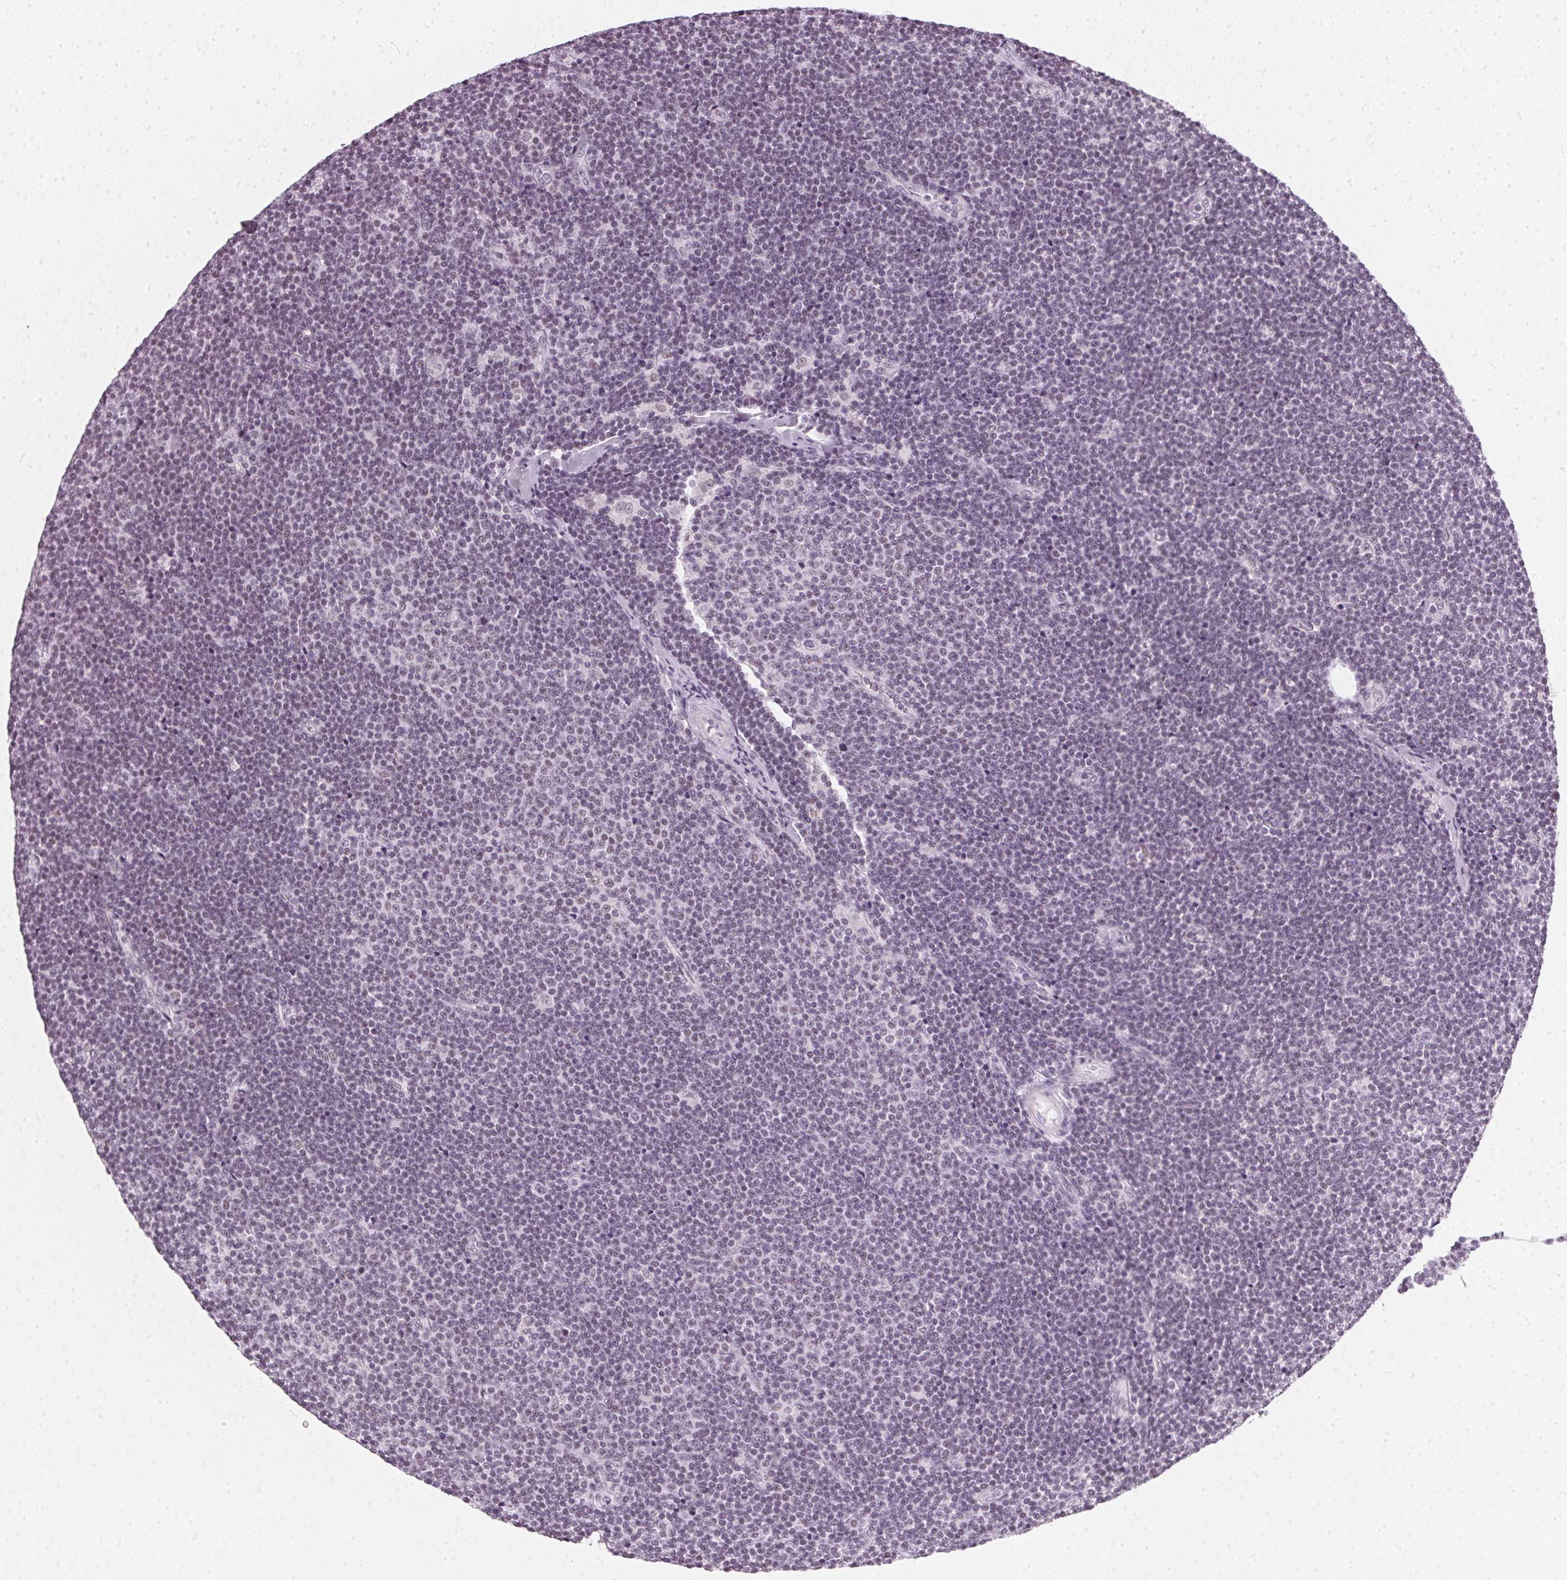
{"staining": {"intensity": "negative", "quantity": "none", "location": "none"}, "tissue": "lymphoma", "cell_type": "Tumor cells", "image_type": "cancer", "snomed": [{"axis": "morphology", "description": "Malignant lymphoma, non-Hodgkin's type, Low grade"}, {"axis": "topography", "description": "Lymph node"}], "caption": "Tumor cells show no significant protein staining in malignant lymphoma, non-Hodgkin's type (low-grade). (Stains: DAB (3,3'-diaminobenzidine) immunohistochemistry (IHC) with hematoxylin counter stain, Microscopy: brightfield microscopy at high magnification).", "gene": "DNAJC6", "patient": {"sex": "male", "age": 48}}